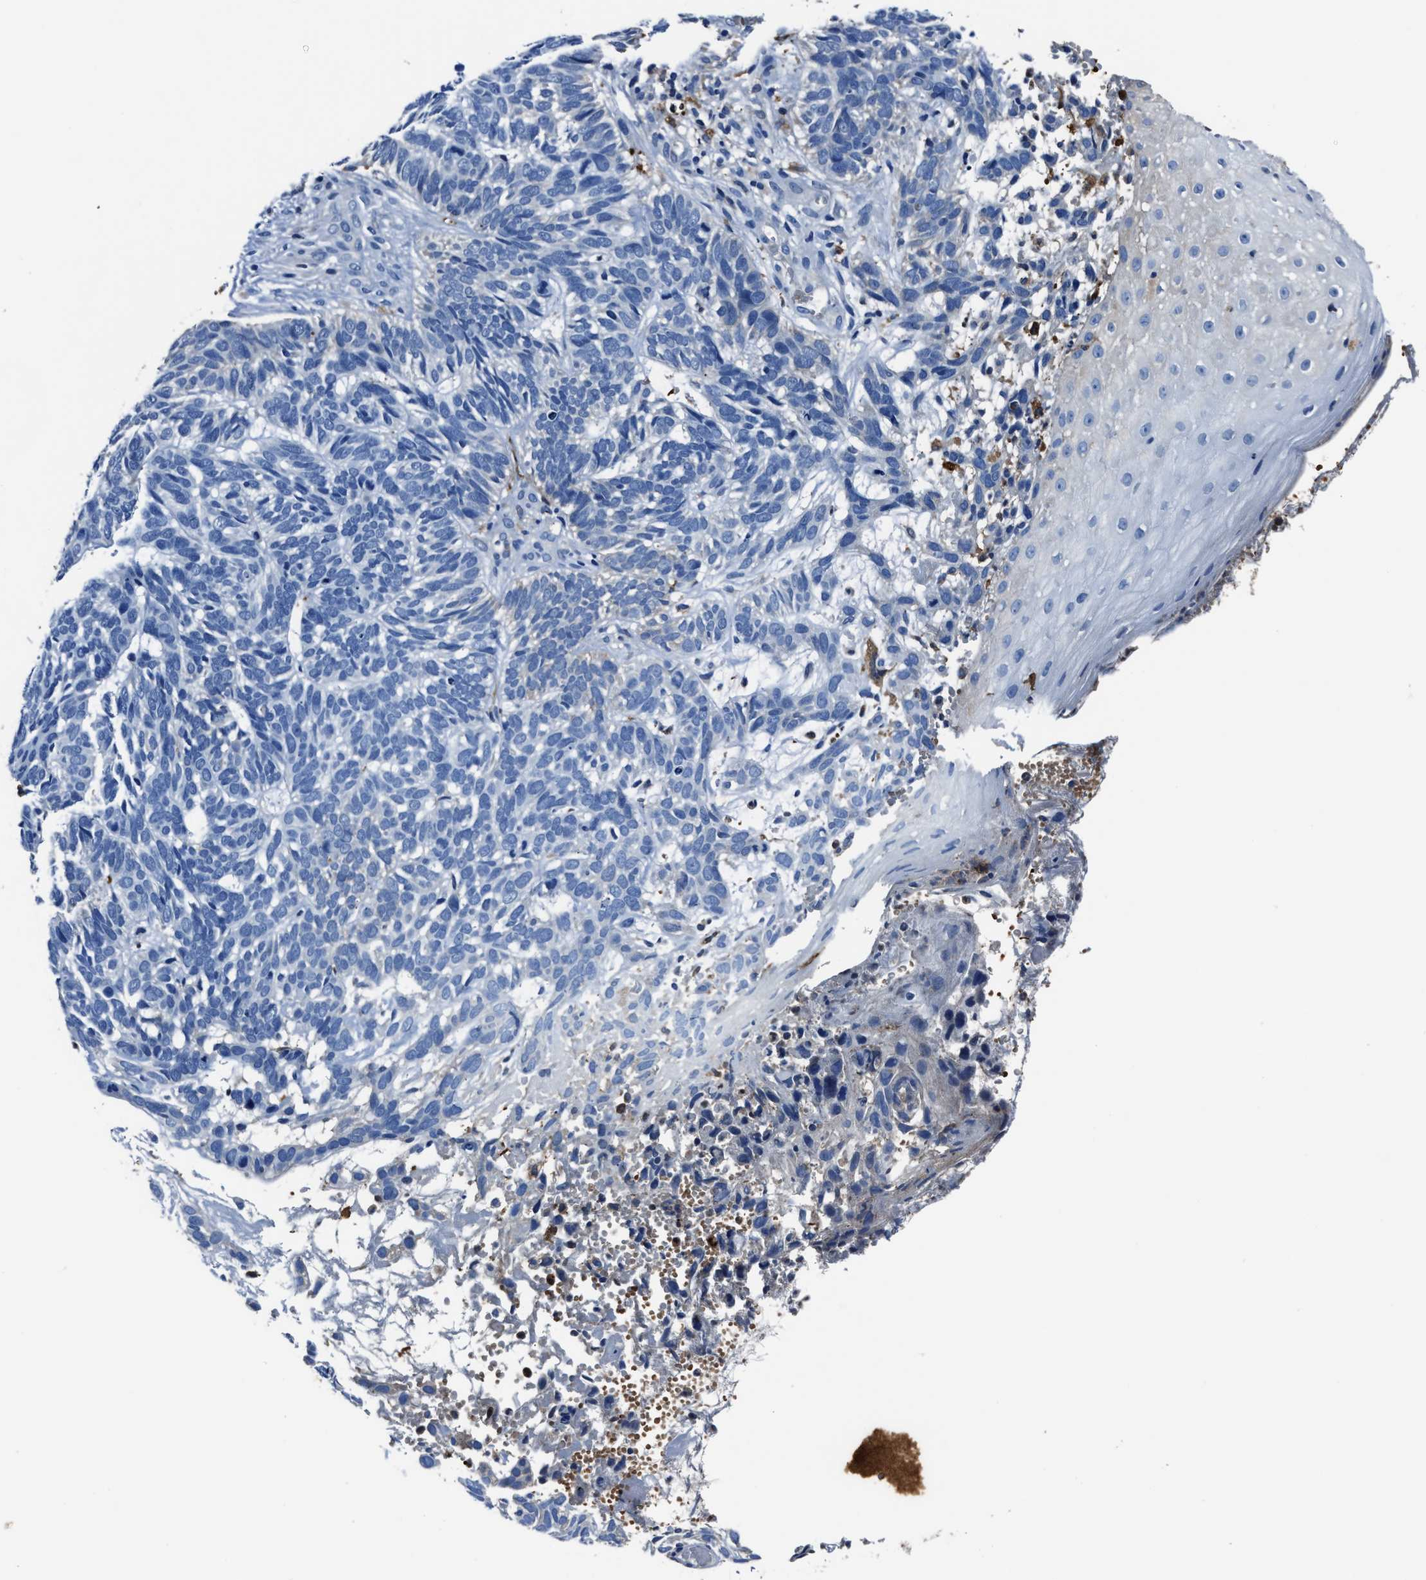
{"staining": {"intensity": "negative", "quantity": "none", "location": "none"}, "tissue": "skin cancer", "cell_type": "Tumor cells", "image_type": "cancer", "snomed": [{"axis": "morphology", "description": "Basal cell carcinoma"}, {"axis": "topography", "description": "Skin"}], "caption": "An IHC micrograph of skin basal cell carcinoma is shown. There is no staining in tumor cells of skin basal cell carcinoma.", "gene": "FTL", "patient": {"sex": "male", "age": 87}}